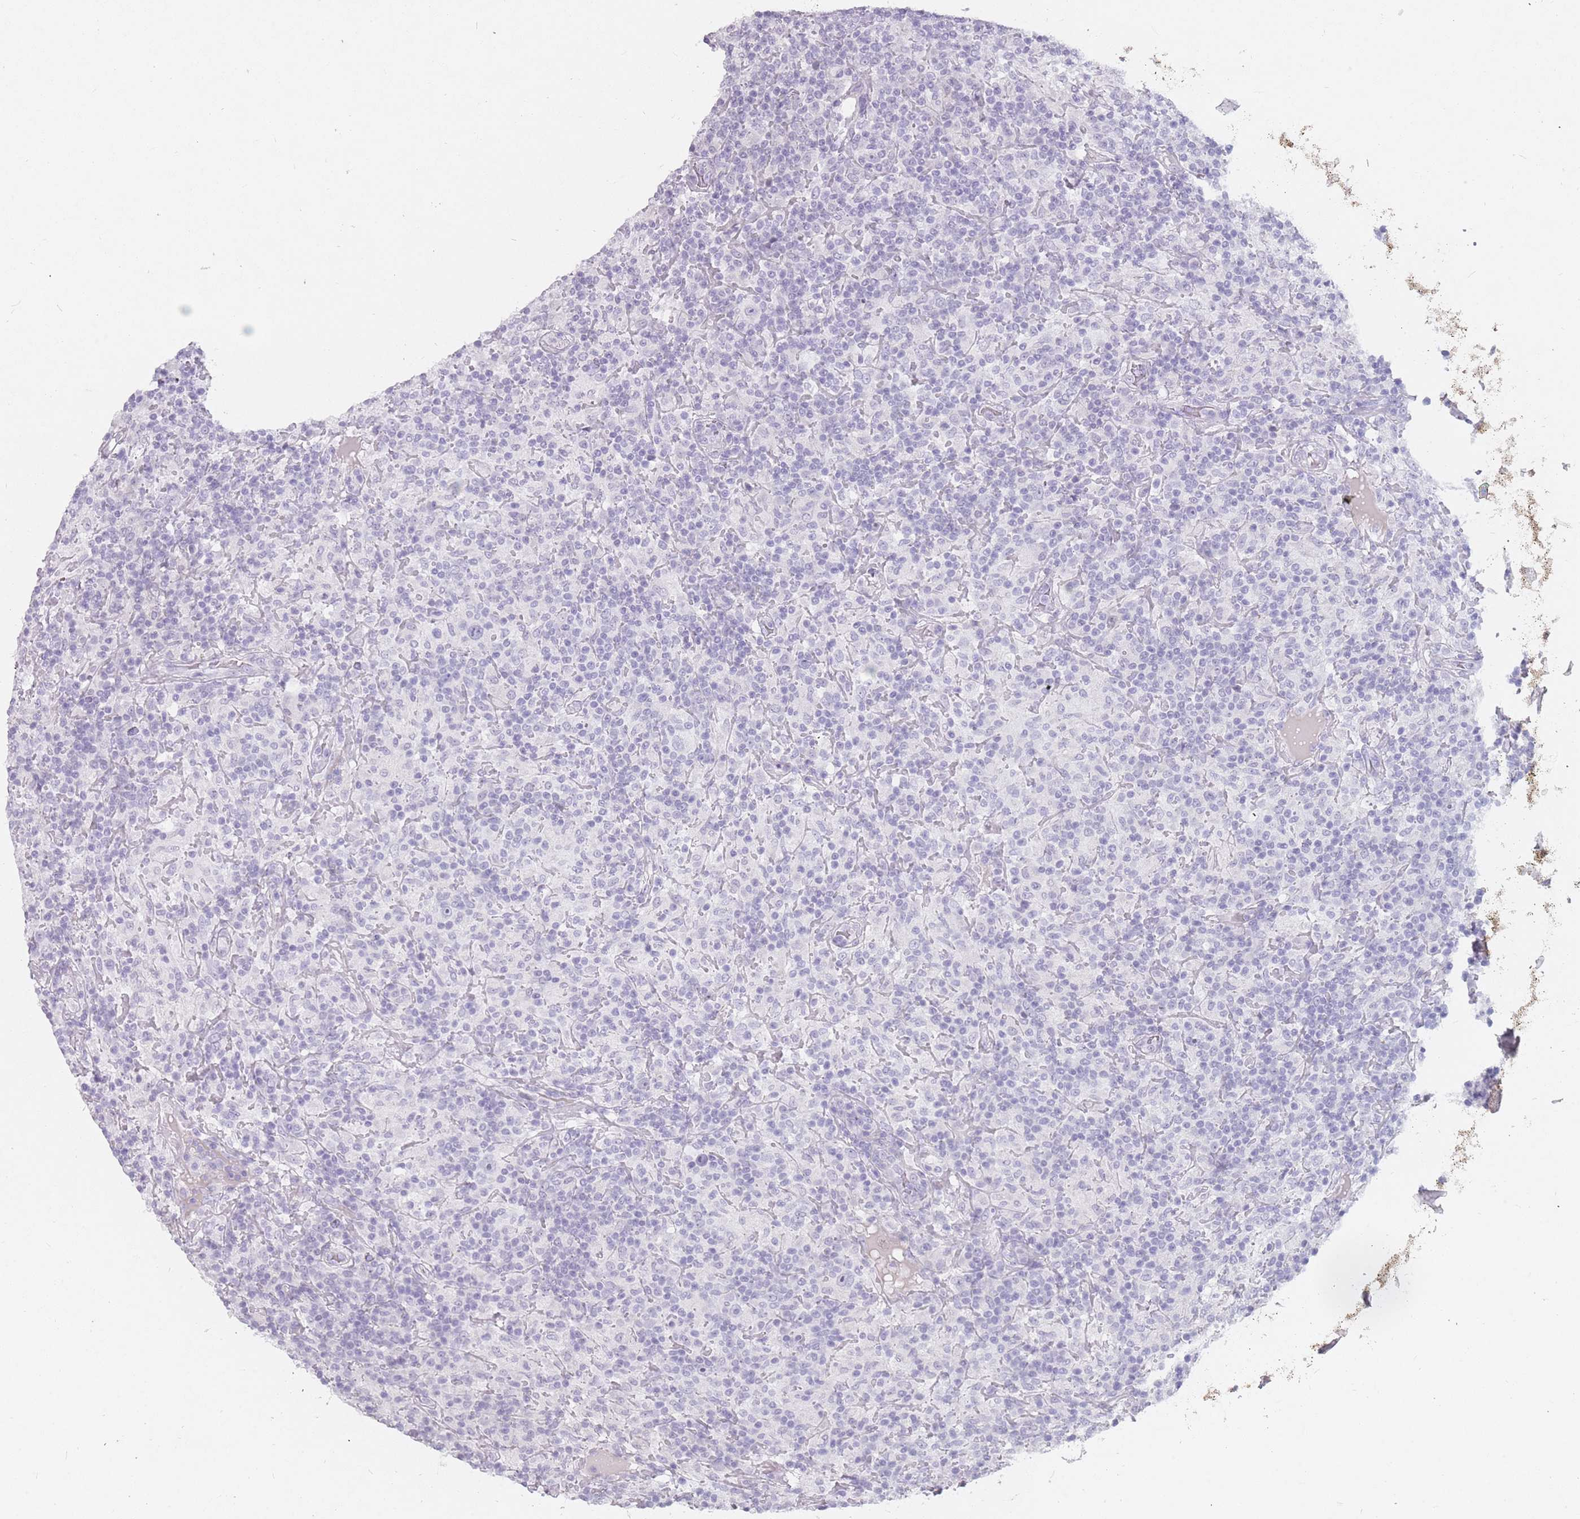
{"staining": {"intensity": "negative", "quantity": "none", "location": "none"}, "tissue": "lymphoma", "cell_type": "Tumor cells", "image_type": "cancer", "snomed": [{"axis": "morphology", "description": "Hodgkin's disease, NOS"}, {"axis": "topography", "description": "Lymph node"}], "caption": "An image of Hodgkin's disease stained for a protein displays no brown staining in tumor cells.", "gene": "DDX4", "patient": {"sex": "male", "age": 70}}